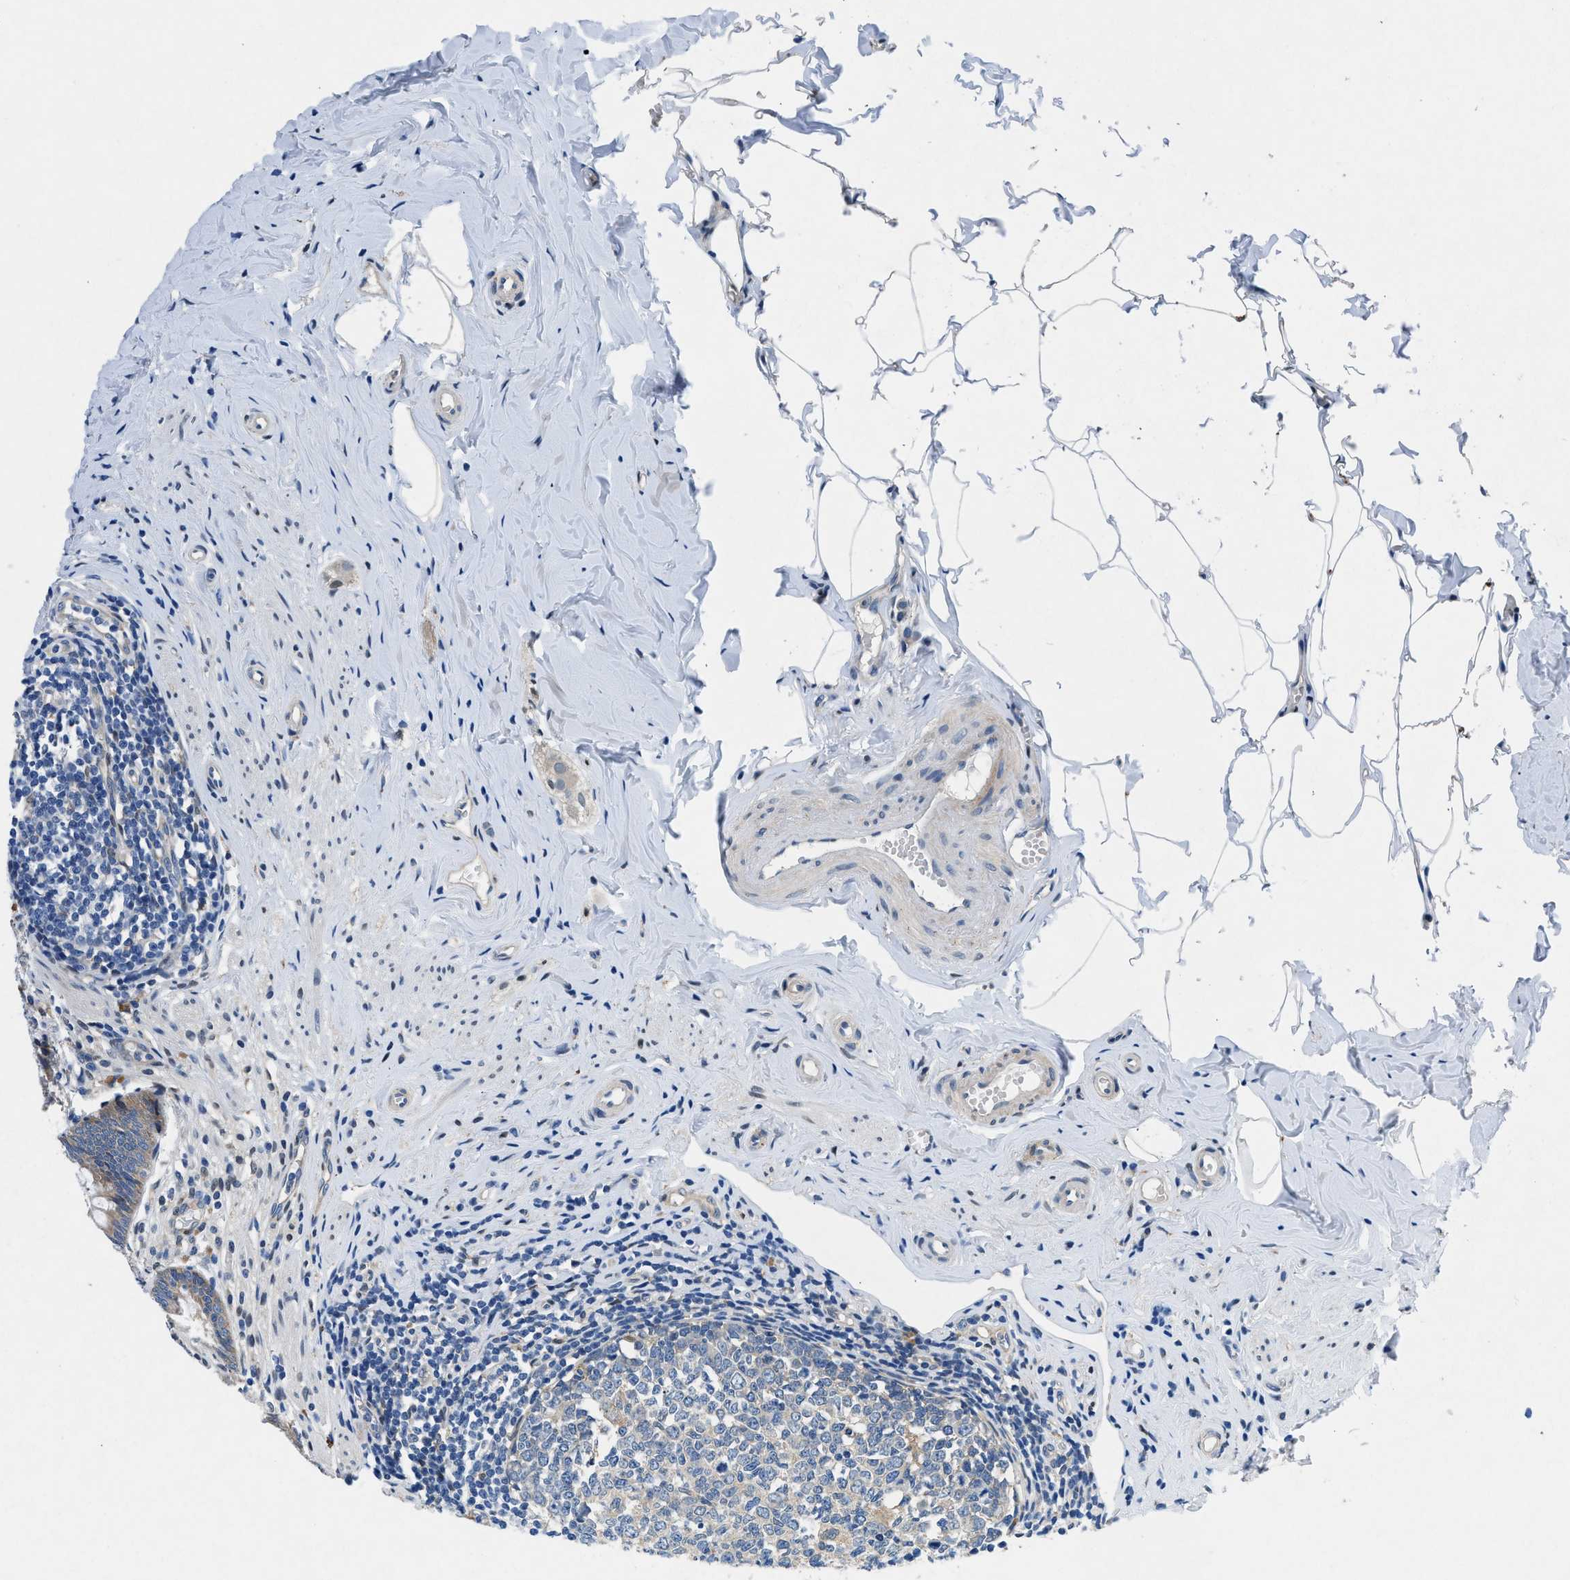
{"staining": {"intensity": "weak", "quantity": ">75%", "location": "cytoplasmic/membranous"}, "tissue": "appendix", "cell_type": "Glandular cells", "image_type": "normal", "snomed": [{"axis": "morphology", "description": "Normal tissue, NOS"}, {"axis": "topography", "description": "Appendix"}], "caption": "Appendix stained with DAB IHC exhibits low levels of weak cytoplasmic/membranous expression in about >75% of glandular cells. The staining was performed using DAB to visualize the protein expression in brown, while the nuclei were stained in blue with hematoxylin (Magnification: 20x).", "gene": "COPS2", "patient": {"sex": "male", "age": 56}}